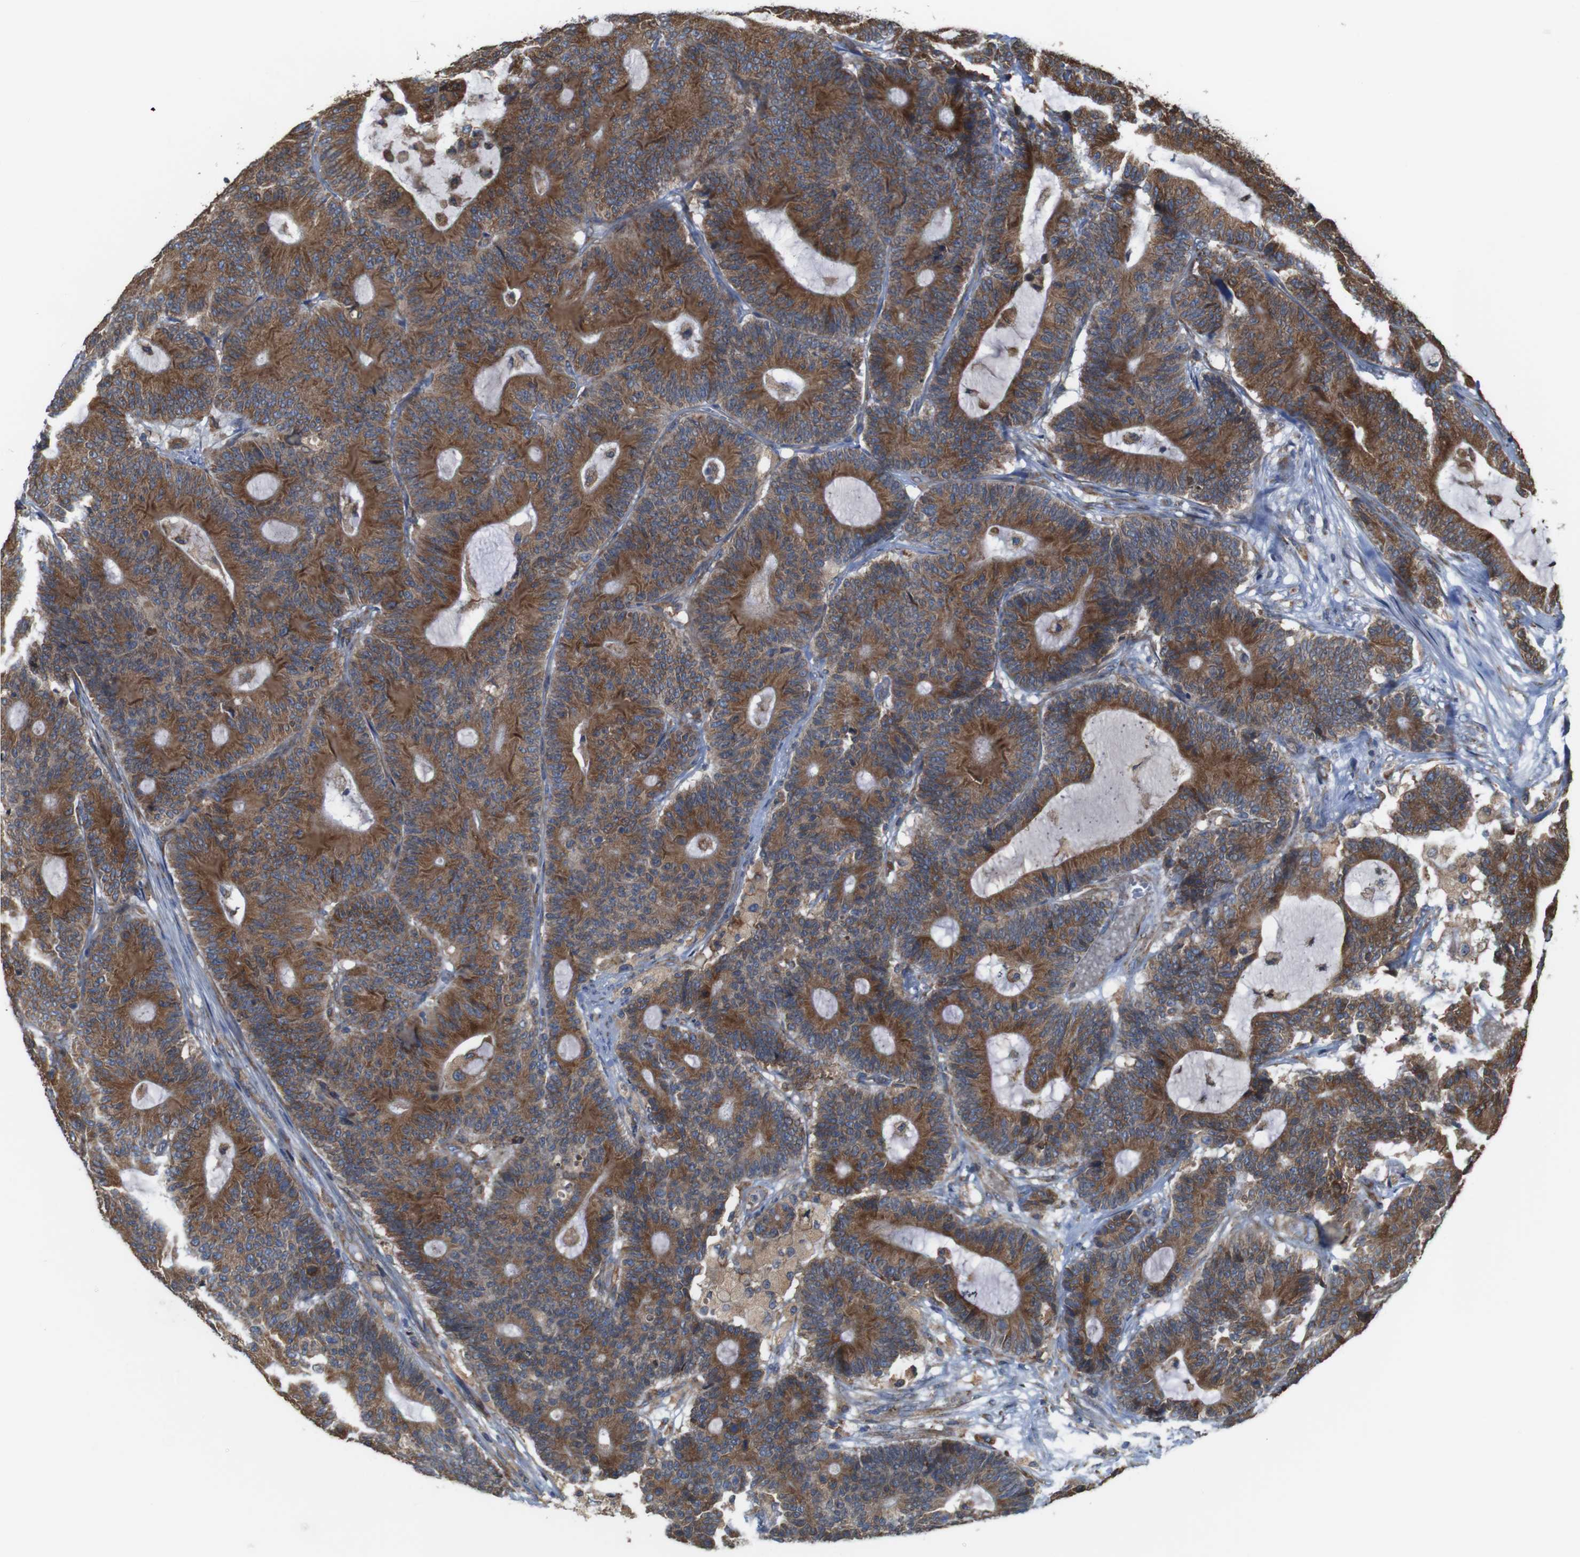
{"staining": {"intensity": "moderate", "quantity": ">75%", "location": "cytoplasmic/membranous"}, "tissue": "colorectal cancer", "cell_type": "Tumor cells", "image_type": "cancer", "snomed": [{"axis": "morphology", "description": "Adenocarcinoma, NOS"}, {"axis": "topography", "description": "Colon"}], "caption": "Human colorectal adenocarcinoma stained with a protein marker shows moderate staining in tumor cells.", "gene": "UGGT1", "patient": {"sex": "female", "age": 84}}